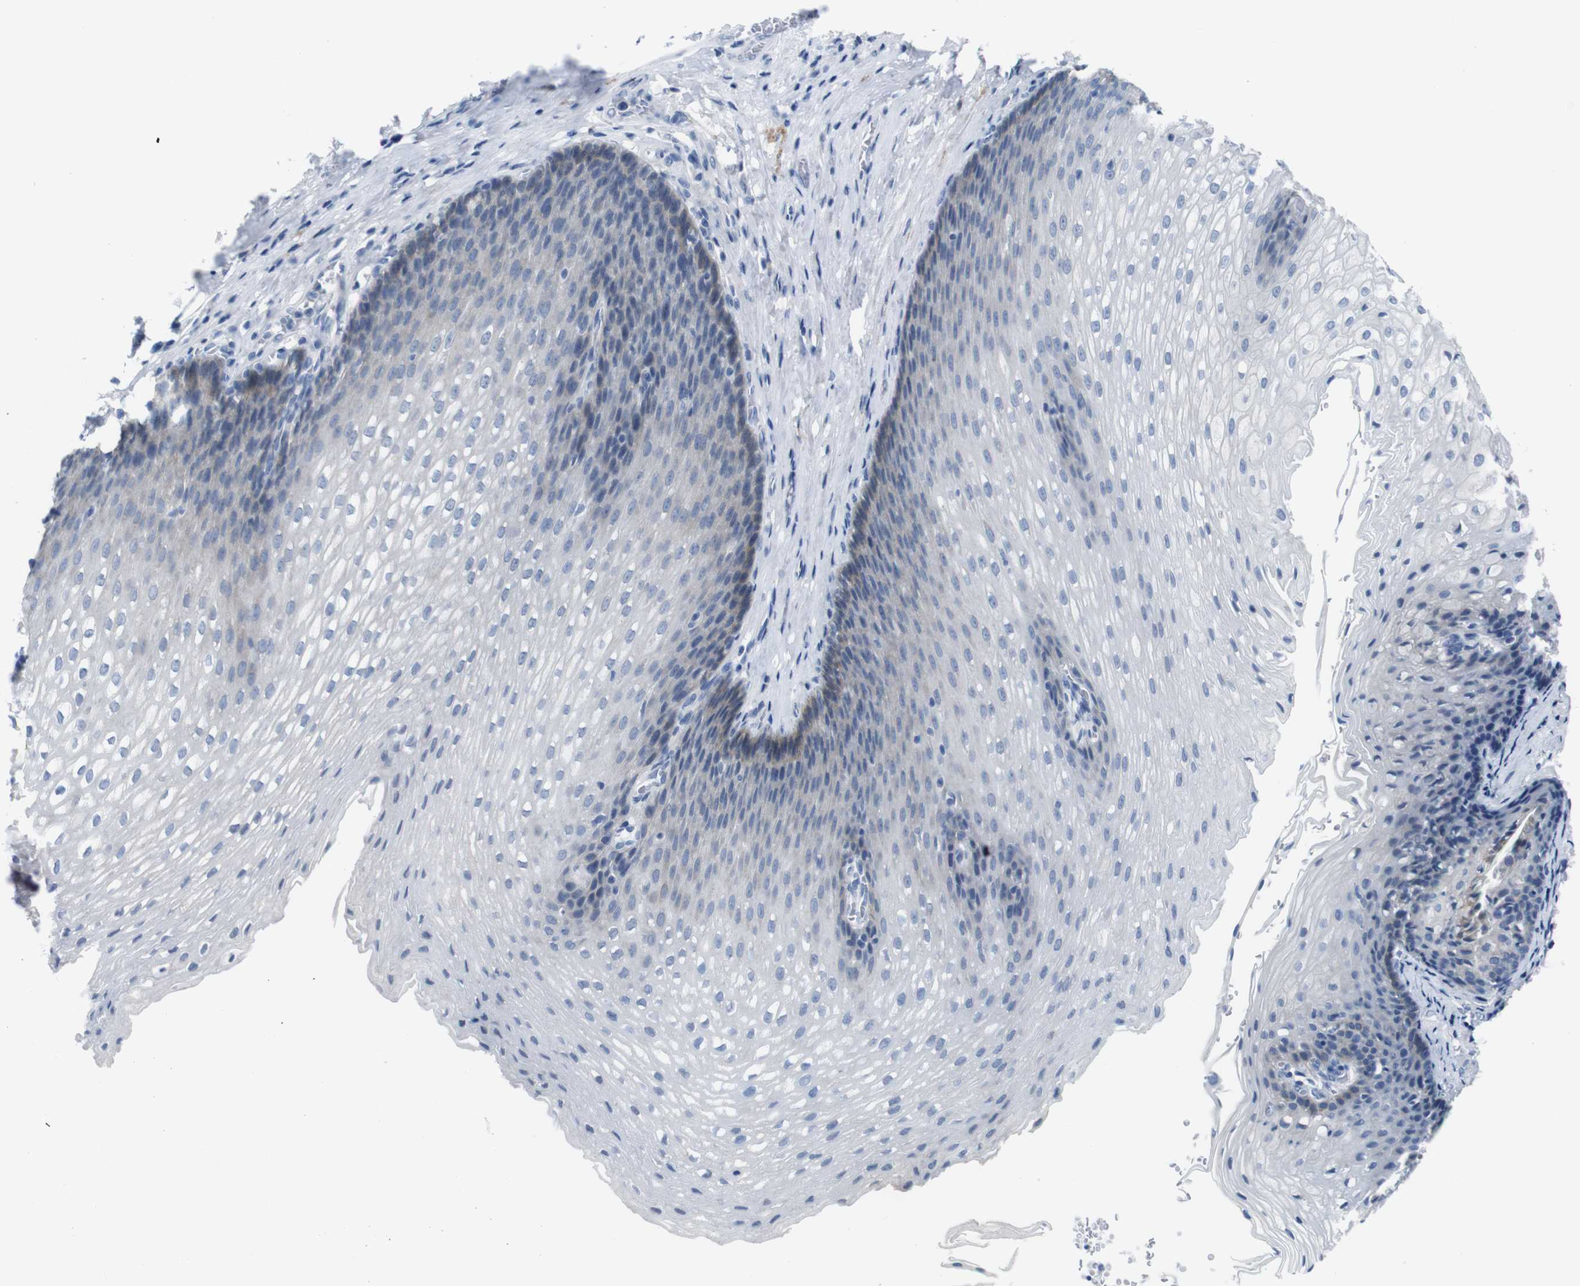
{"staining": {"intensity": "negative", "quantity": "none", "location": "none"}, "tissue": "esophagus", "cell_type": "Squamous epithelial cells", "image_type": "normal", "snomed": [{"axis": "morphology", "description": "Normal tissue, NOS"}, {"axis": "topography", "description": "Esophagus"}], "caption": "Immunohistochemical staining of unremarkable human esophagus shows no significant expression in squamous epithelial cells.", "gene": "ANK3", "patient": {"sex": "male", "age": 48}}